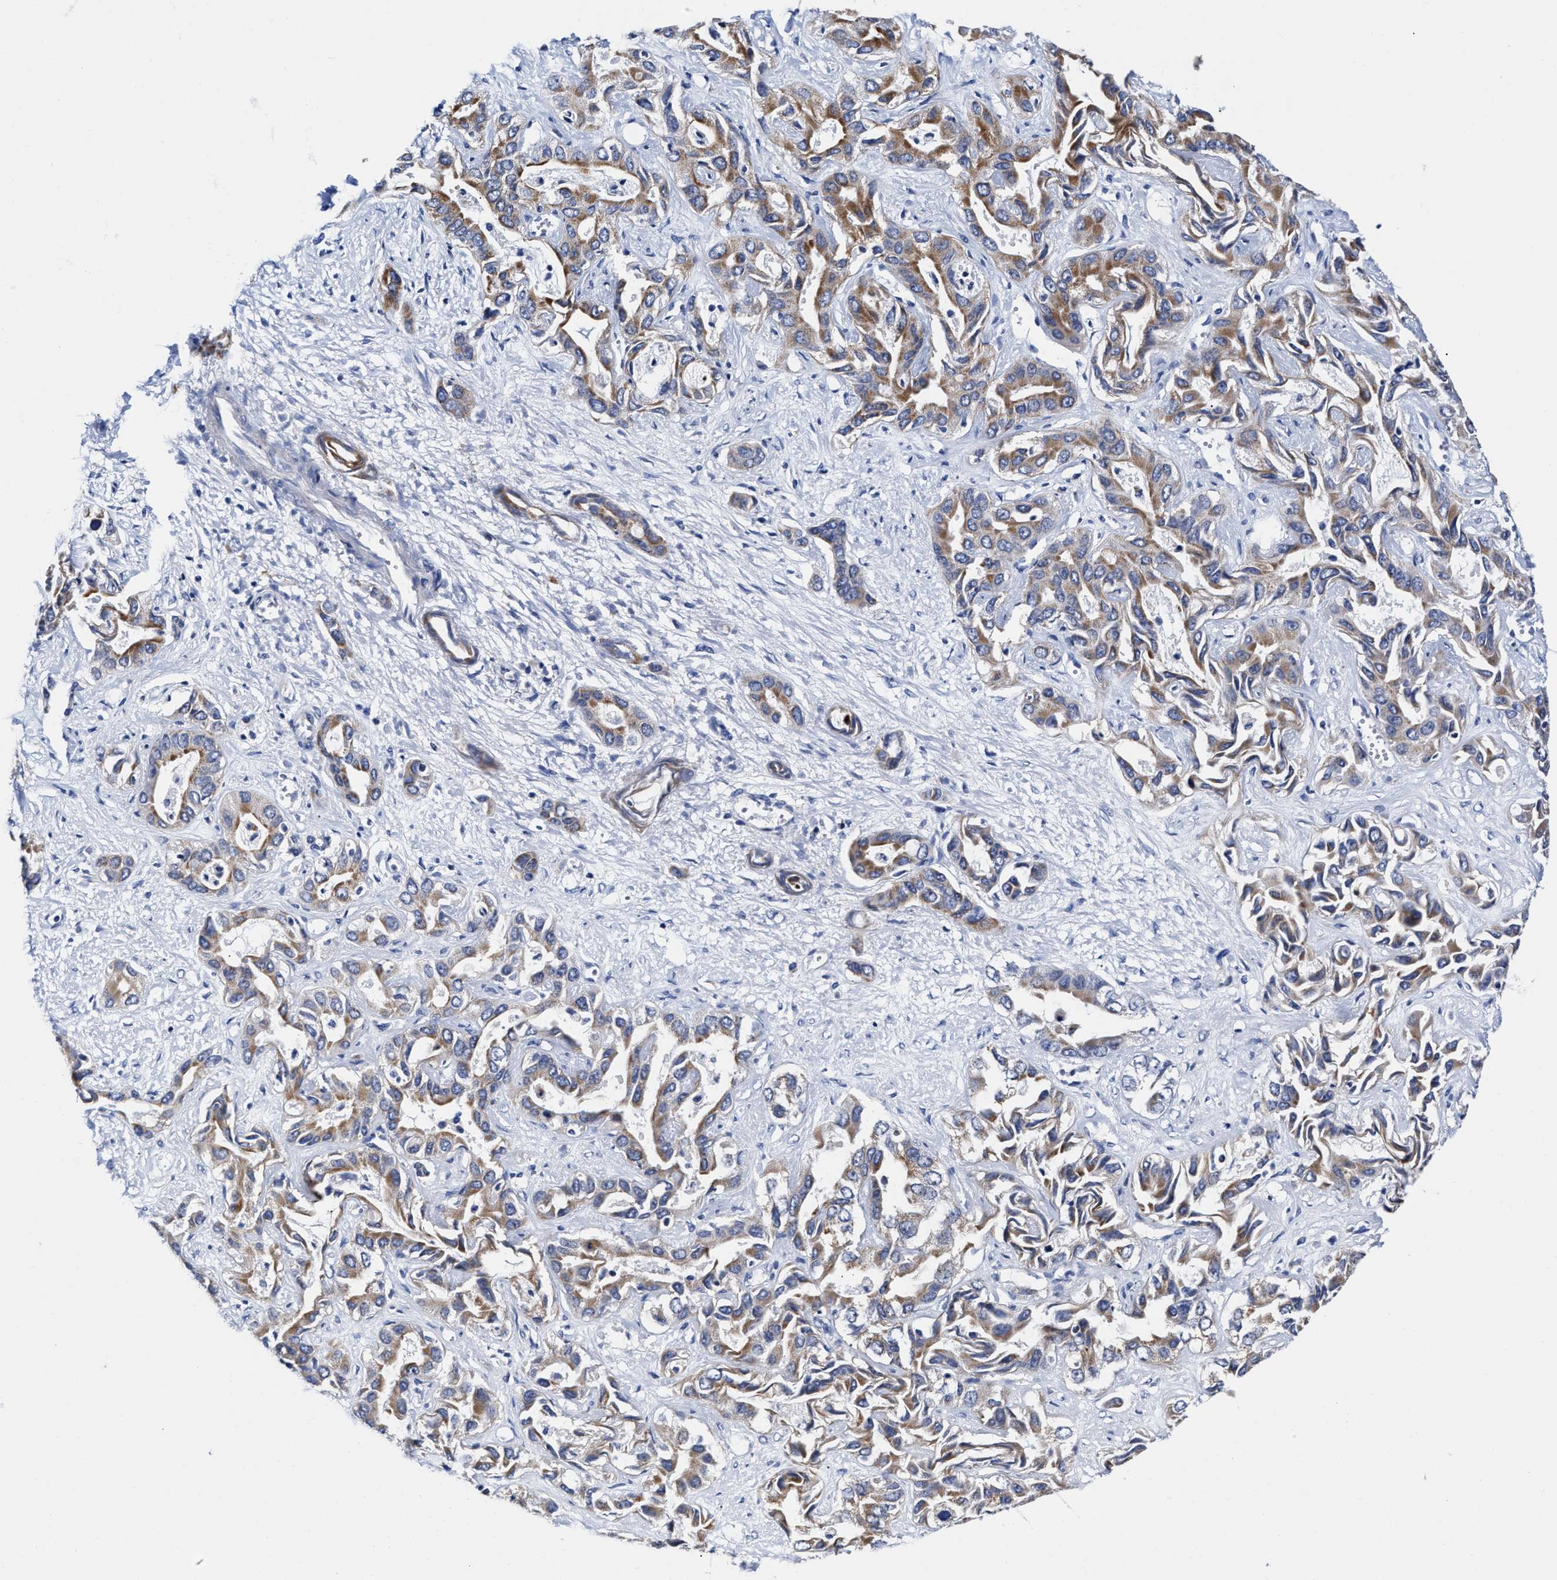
{"staining": {"intensity": "moderate", "quantity": ">75%", "location": "cytoplasmic/membranous"}, "tissue": "liver cancer", "cell_type": "Tumor cells", "image_type": "cancer", "snomed": [{"axis": "morphology", "description": "Cholangiocarcinoma"}, {"axis": "topography", "description": "Liver"}], "caption": "Protein staining of liver cancer tissue reveals moderate cytoplasmic/membranous expression in approximately >75% of tumor cells.", "gene": "HINT2", "patient": {"sex": "female", "age": 52}}